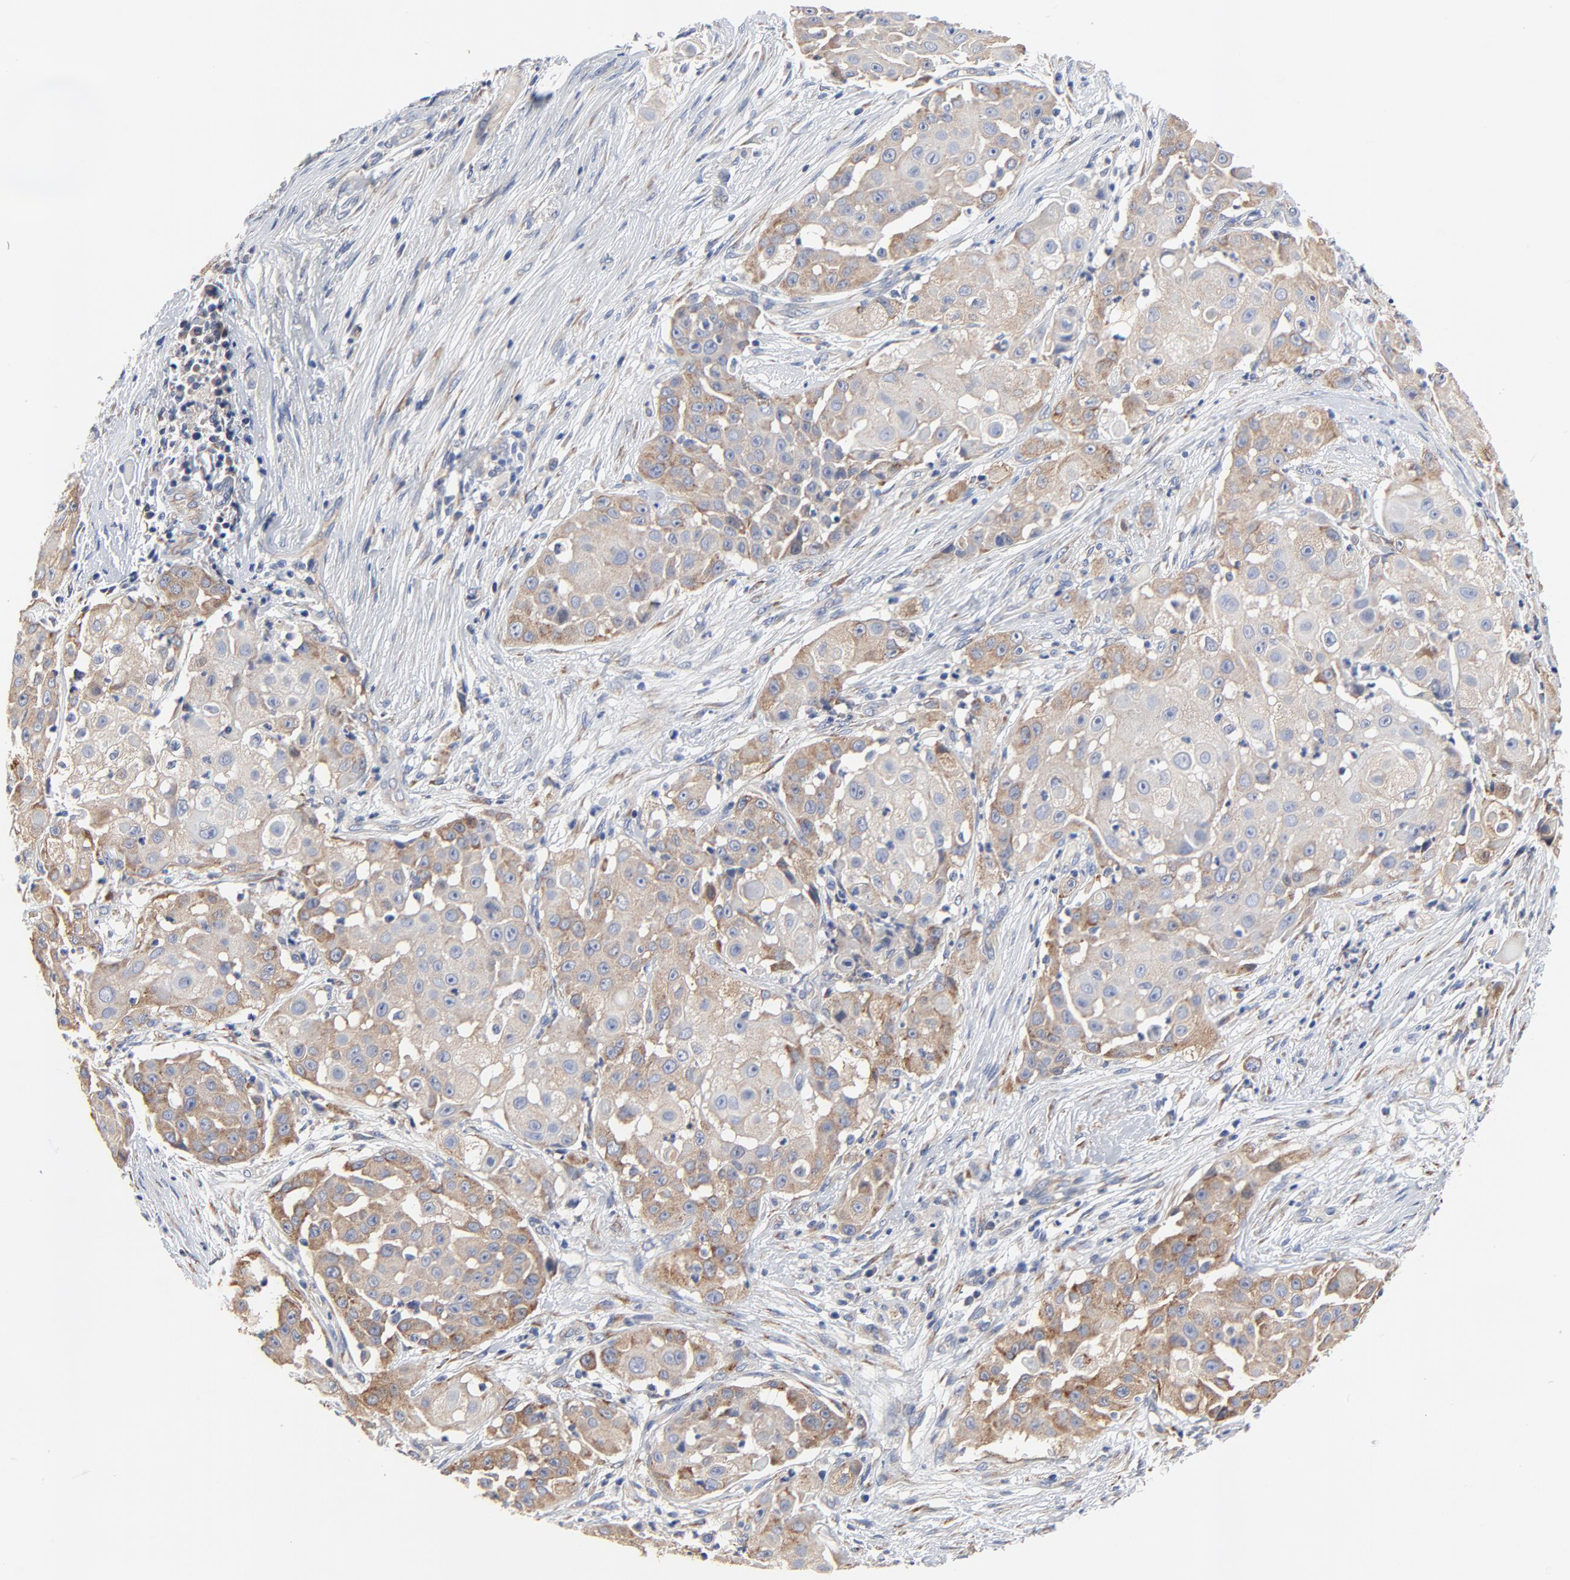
{"staining": {"intensity": "weak", "quantity": ">75%", "location": "cytoplasmic/membranous"}, "tissue": "skin cancer", "cell_type": "Tumor cells", "image_type": "cancer", "snomed": [{"axis": "morphology", "description": "Squamous cell carcinoma, NOS"}, {"axis": "topography", "description": "Skin"}], "caption": "The immunohistochemical stain shows weak cytoplasmic/membranous expression in tumor cells of skin cancer tissue.", "gene": "VAV2", "patient": {"sex": "female", "age": 57}}